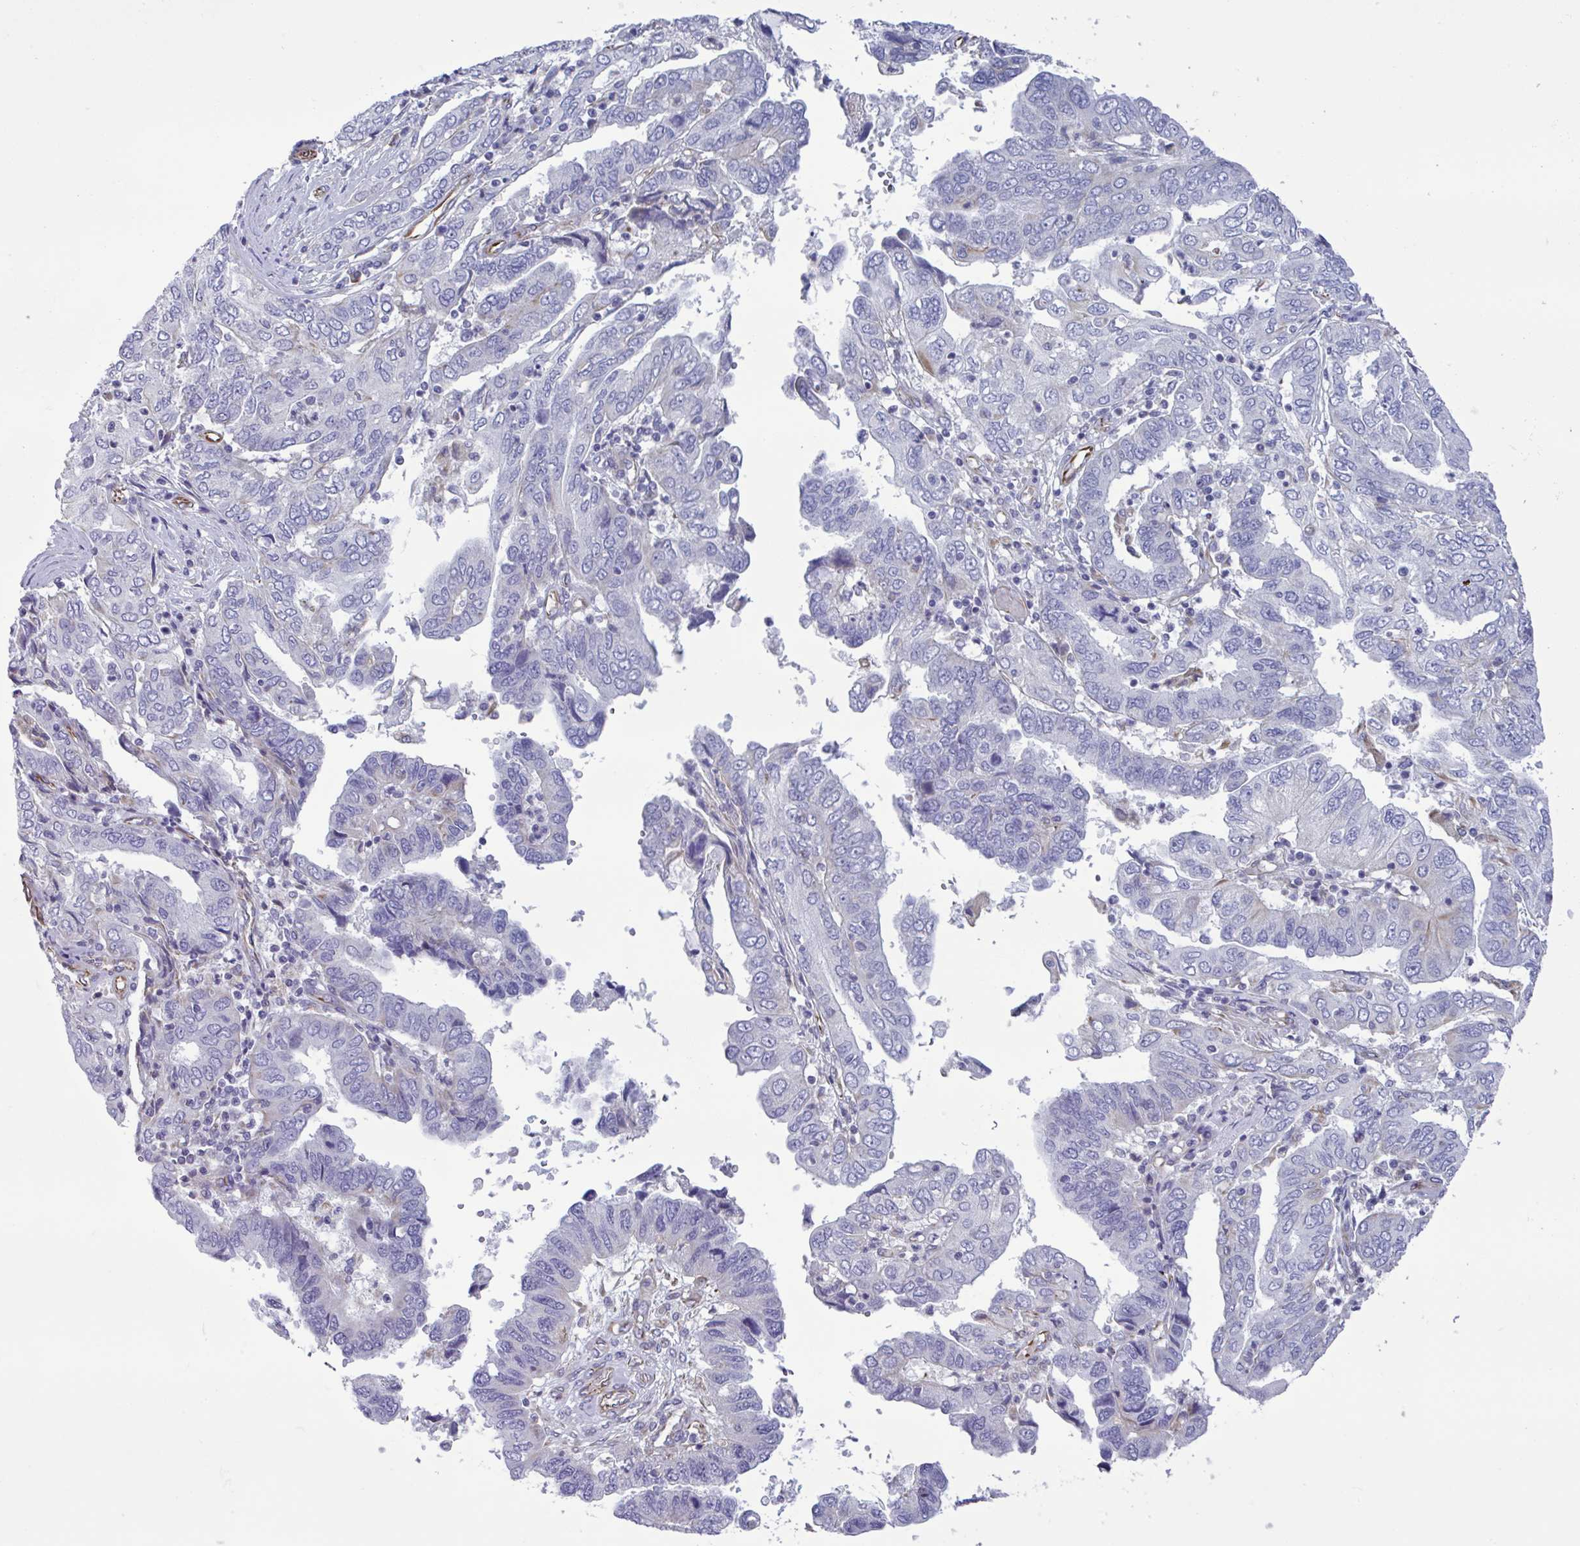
{"staining": {"intensity": "negative", "quantity": "none", "location": "none"}, "tissue": "ovarian cancer", "cell_type": "Tumor cells", "image_type": "cancer", "snomed": [{"axis": "morphology", "description": "Cystadenocarcinoma, serous, NOS"}, {"axis": "topography", "description": "Ovary"}], "caption": "Ovarian serous cystadenocarcinoma was stained to show a protein in brown. There is no significant positivity in tumor cells.", "gene": "TMEM86B", "patient": {"sex": "female", "age": 79}}